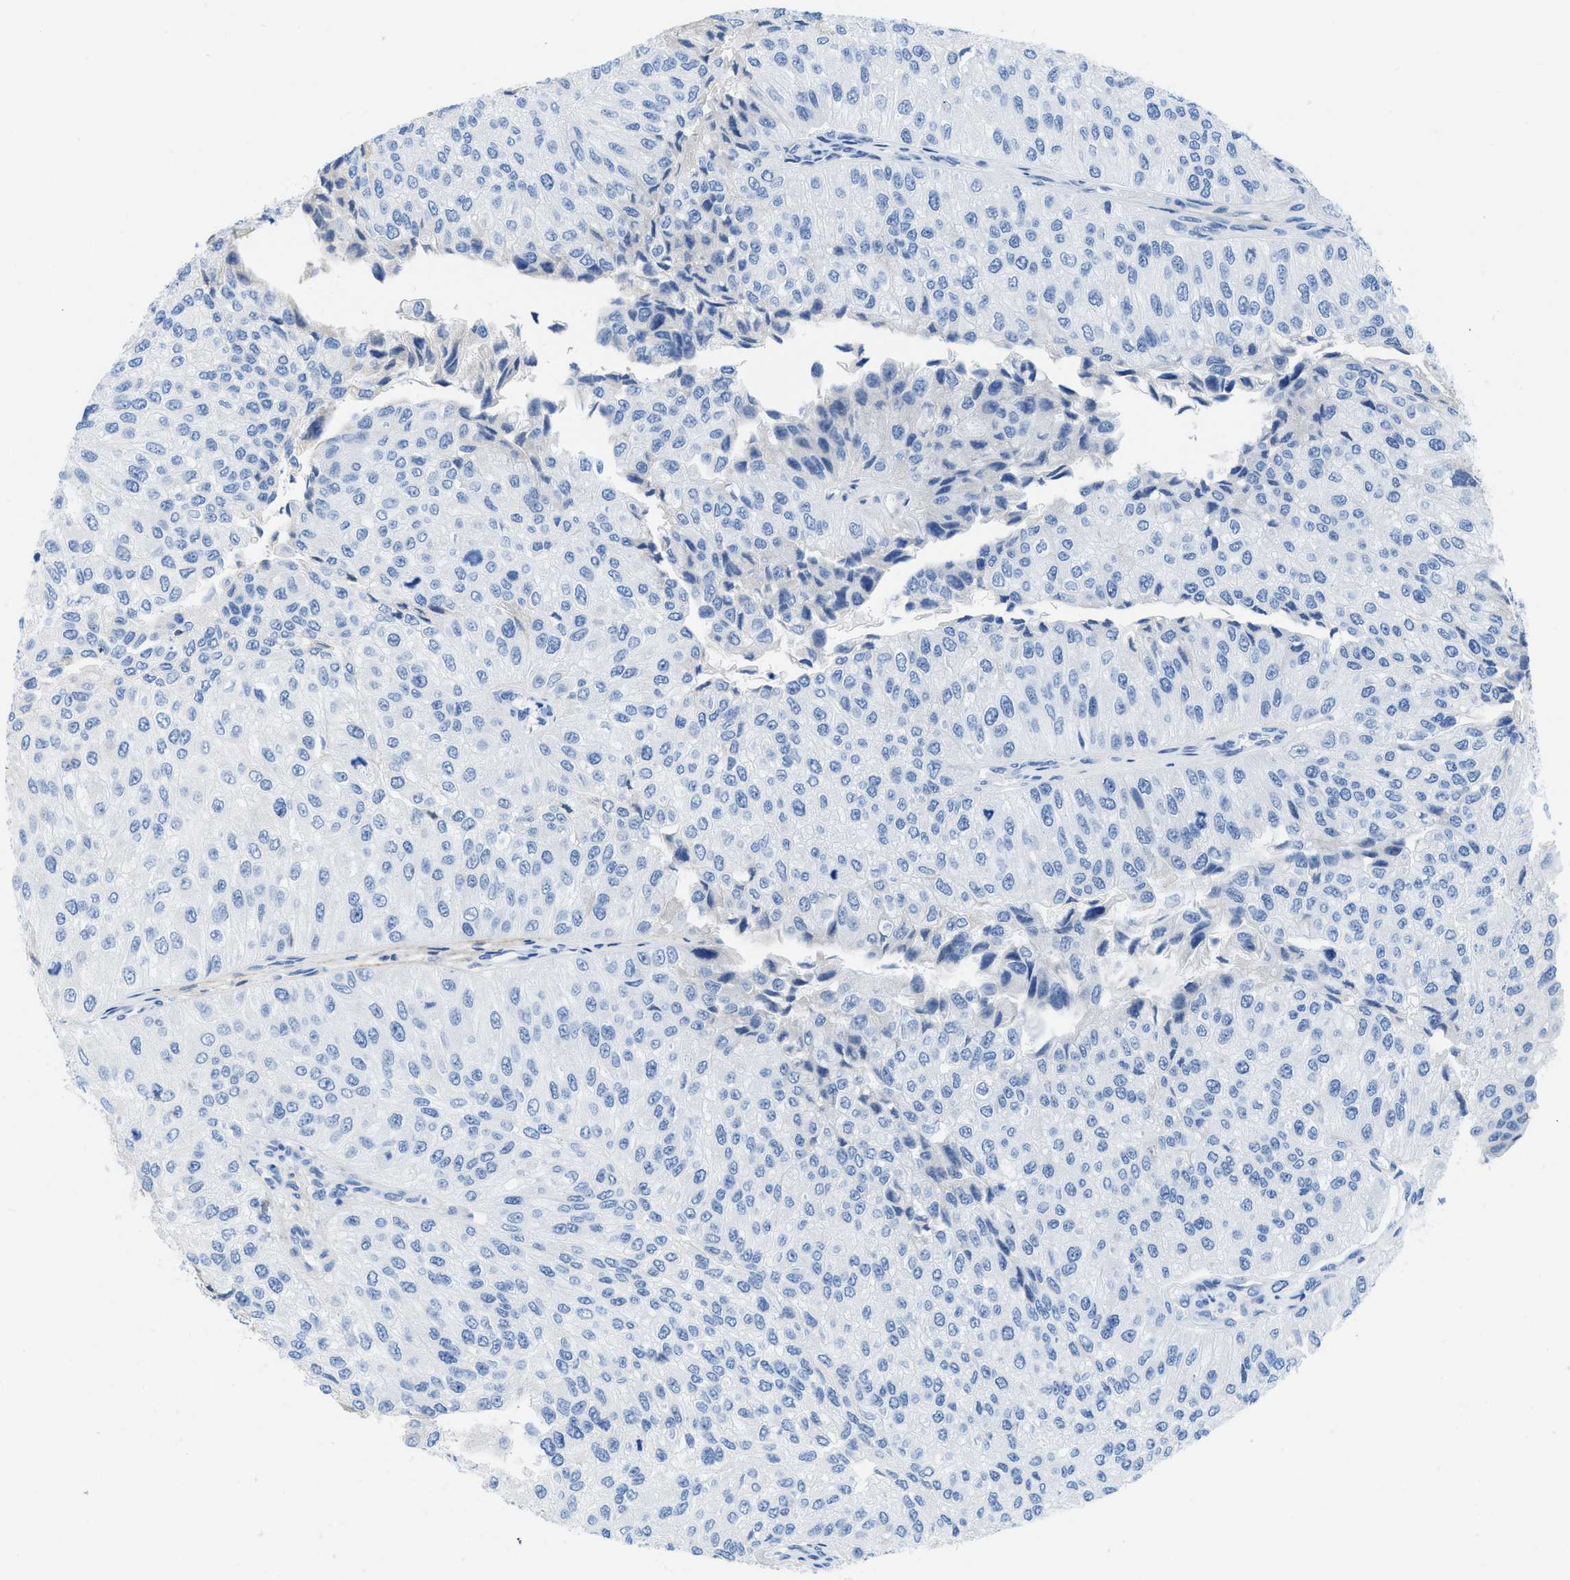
{"staining": {"intensity": "negative", "quantity": "none", "location": "none"}, "tissue": "urothelial cancer", "cell_type": "Tumor cells", "image_type": "cancer", "snomed": [{"axis": "morphology", "description": "Urothelial carcinoma, High grade"}, {"axis": "topography", "description": "Kidney"}, {"axis": "topography", "description": "Urinary bladder"}], "caption": "IHC image of neoplastic tissue: human urothelial cancer stained with DAB (3,3'-diaminobenzidine) displays no significant protein positivity in tumor cells.", "gene": "COL3A1", "patient": {"sex": "male", "age": 77}}